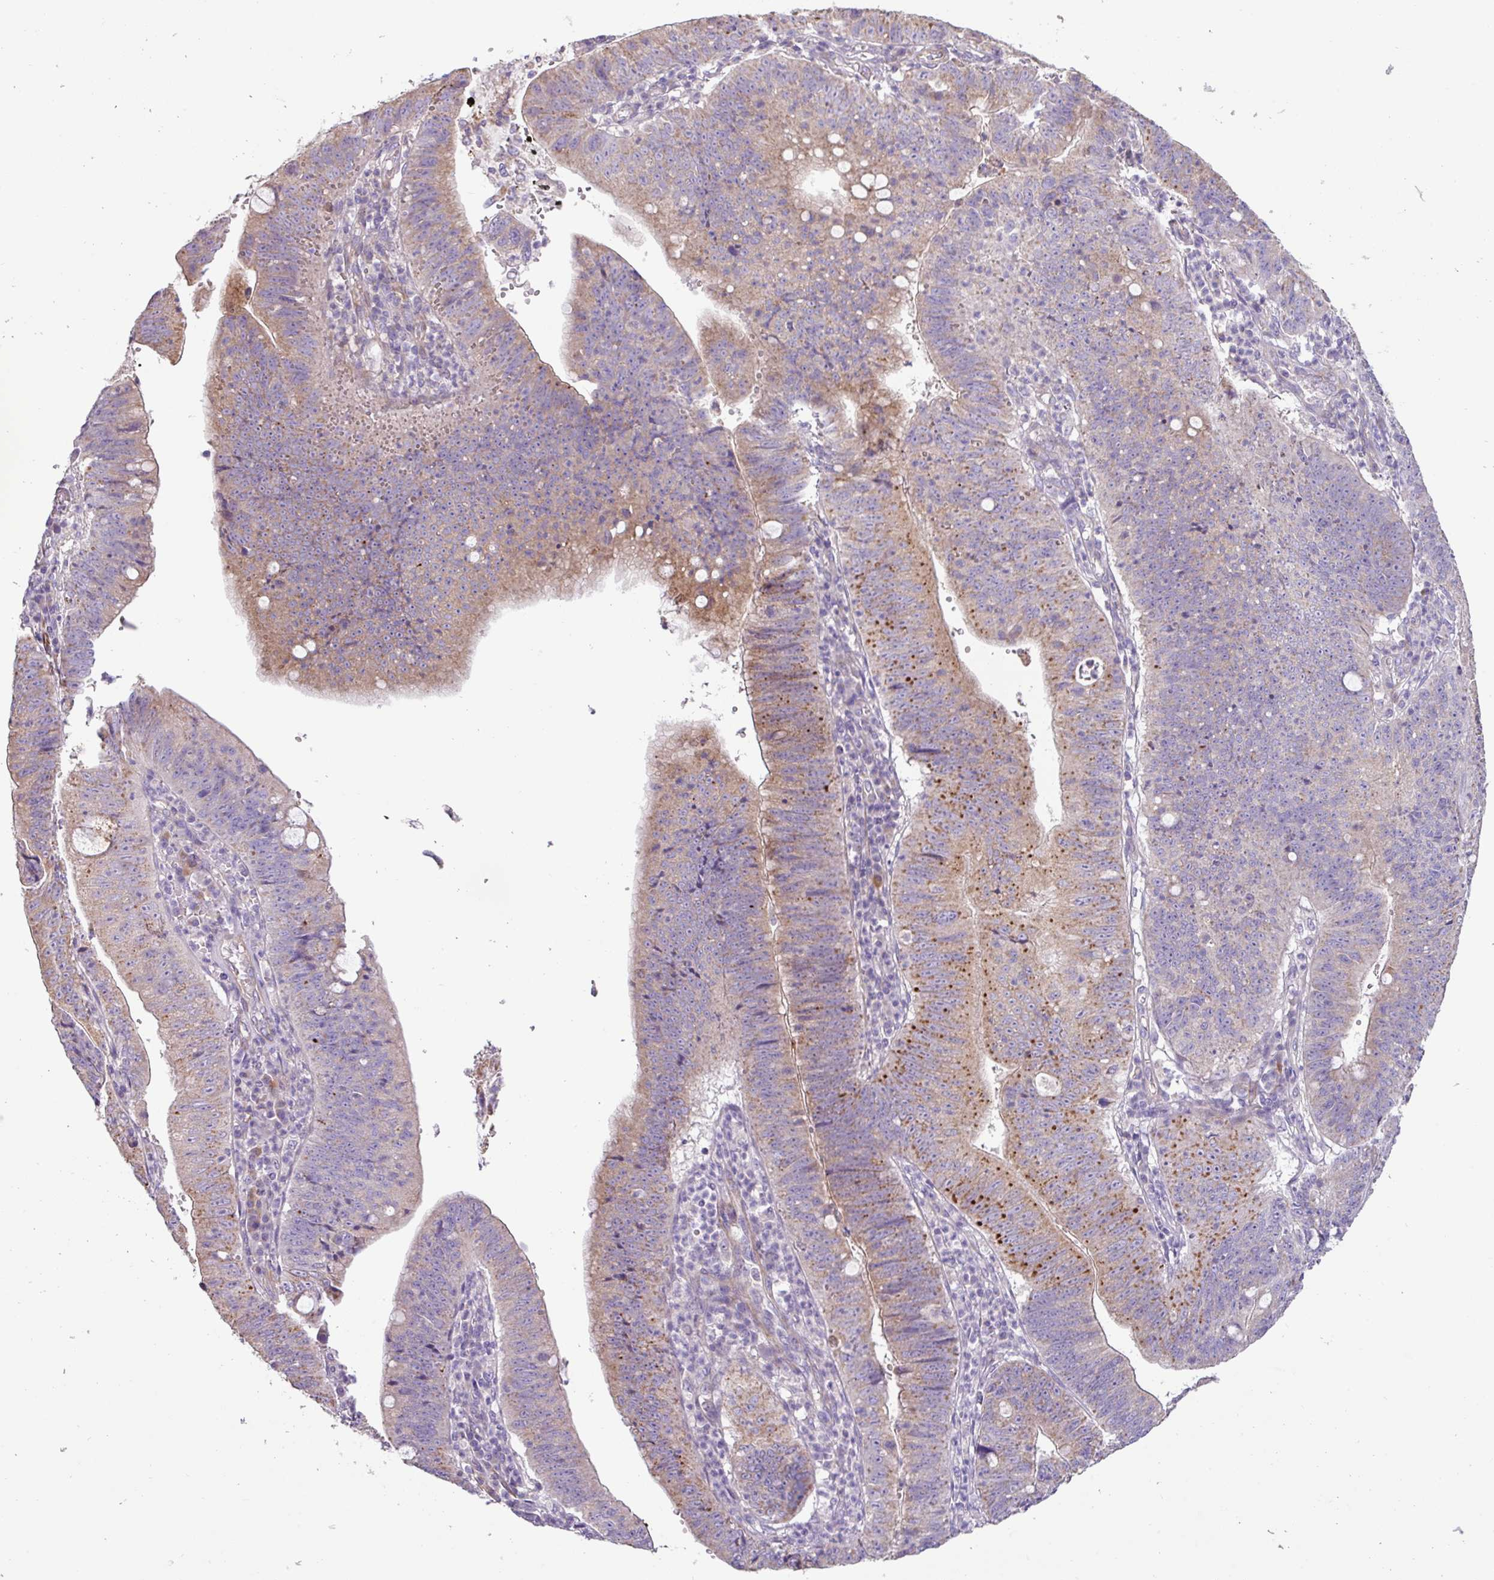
{"staining": {"intensity": "moderate", "quantity": "<25%", "location": "cytoplasmic/membranous"}, "tissue": "stomach cancer", "cell_type": "Tumor cells", "image_type": "cancer", "snomed": [{"axis": "morphology", "description": "Adenocarcinoma, NOS"}, {"axis": "topography", "description": "Stomach"}], "caption": "Stomach adenocarcinoma stained with immunohistochemistry reveals moderate cytoplasmic/membranous positivity in about <25% of tumor cells.", "gene": "MRRF", "patient": {"sex": "male", "age": 59}}